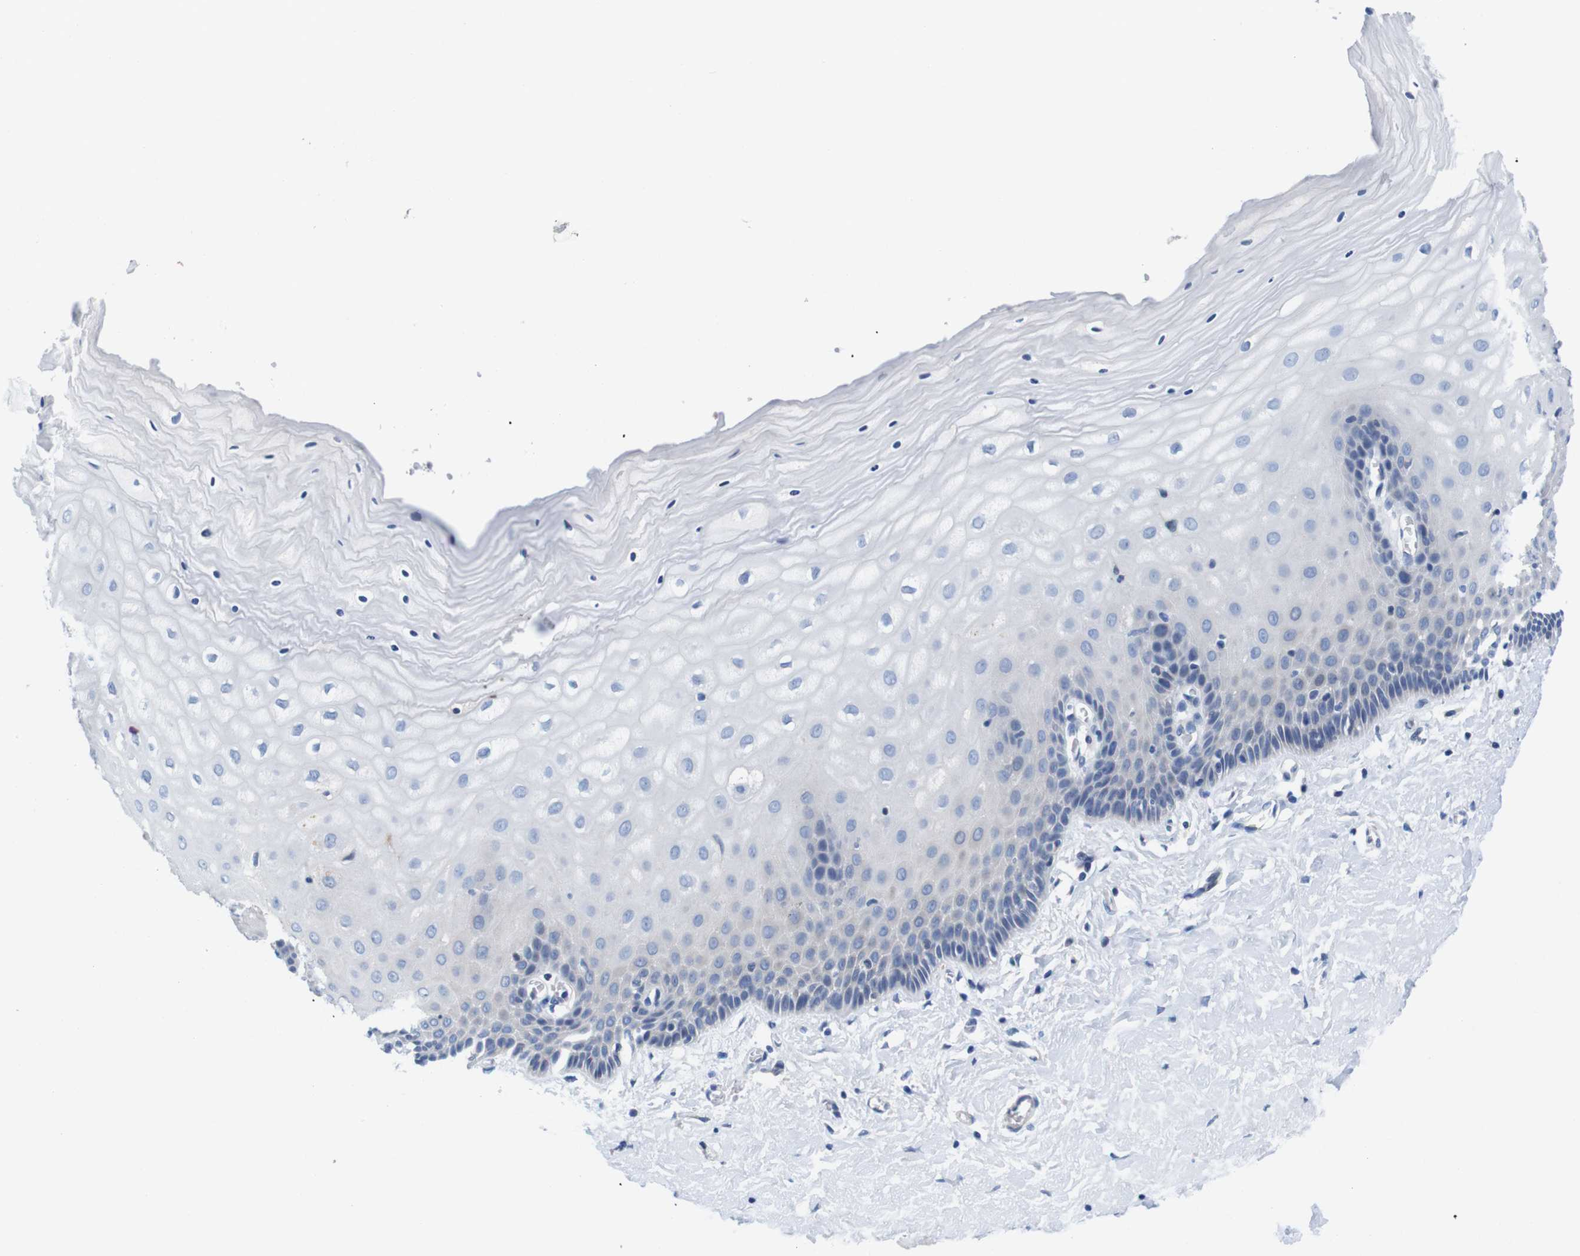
{"staining": {"intensity": "weak", "quantity": "<25%", "location": "cytoplasmic/membranous"}, "tissue": "cervix", "cell_type": "Glandular cells", "image_type": "normal", "snomed": [{"axis": "morphology", "description": "Normal tissue, NOS"}, {"axis": "topography", "description": "Cervix"}], "caption": "There is no significant expression in glandular cells of cervix. The staining was performed using DAB (3,3'-diaminobenzidine) to visualize the protein expression in brown, while the nuclei were stained in blue with hematoxylin (Magnification: 20x).", "gene": "C1RL", "patient": {"sex": "female", "age": 55}}